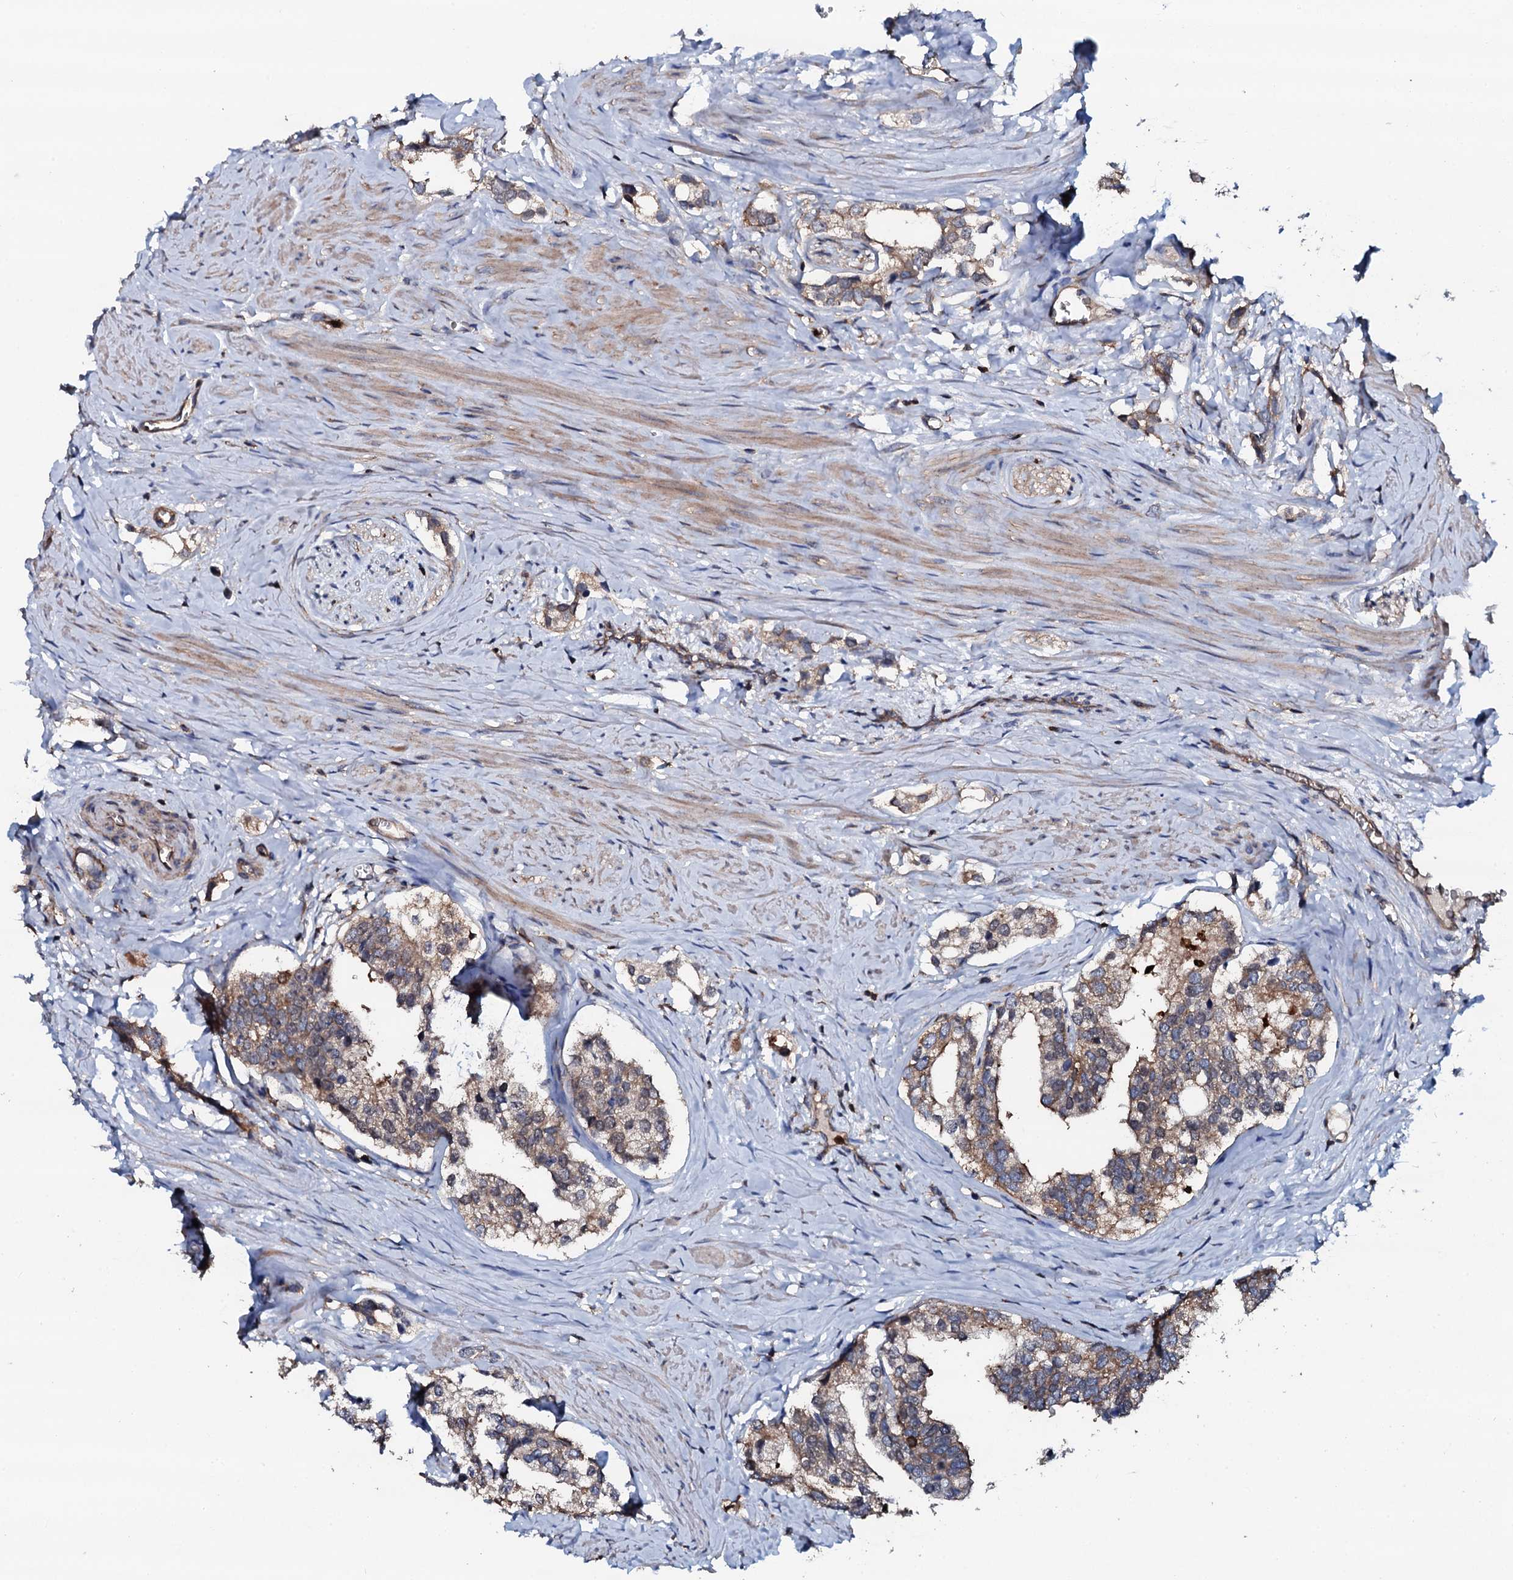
{"staining": {"intensity": "moderate", "quantity": "25%-75%", "location": "cytoplasmic/membranous"}, "tissue": "prostate cancer", "cell_type": "Tumor cells", "image_type": "cancer", "snomed": [{"axis": "morphology", "description": "Adenocarcinoma, High grade"}, {"axis": "topography", "description": "Prostate"}], "caption": "Immunohistochemical staining of human high-grade adenocarcinoma (prostate) reveals moderate cytoplasmic/membranous protein staining in about 25%-75% of tumor cells.", "gene": "GRK2", "patient": {"sex": "male", "age": 66}}